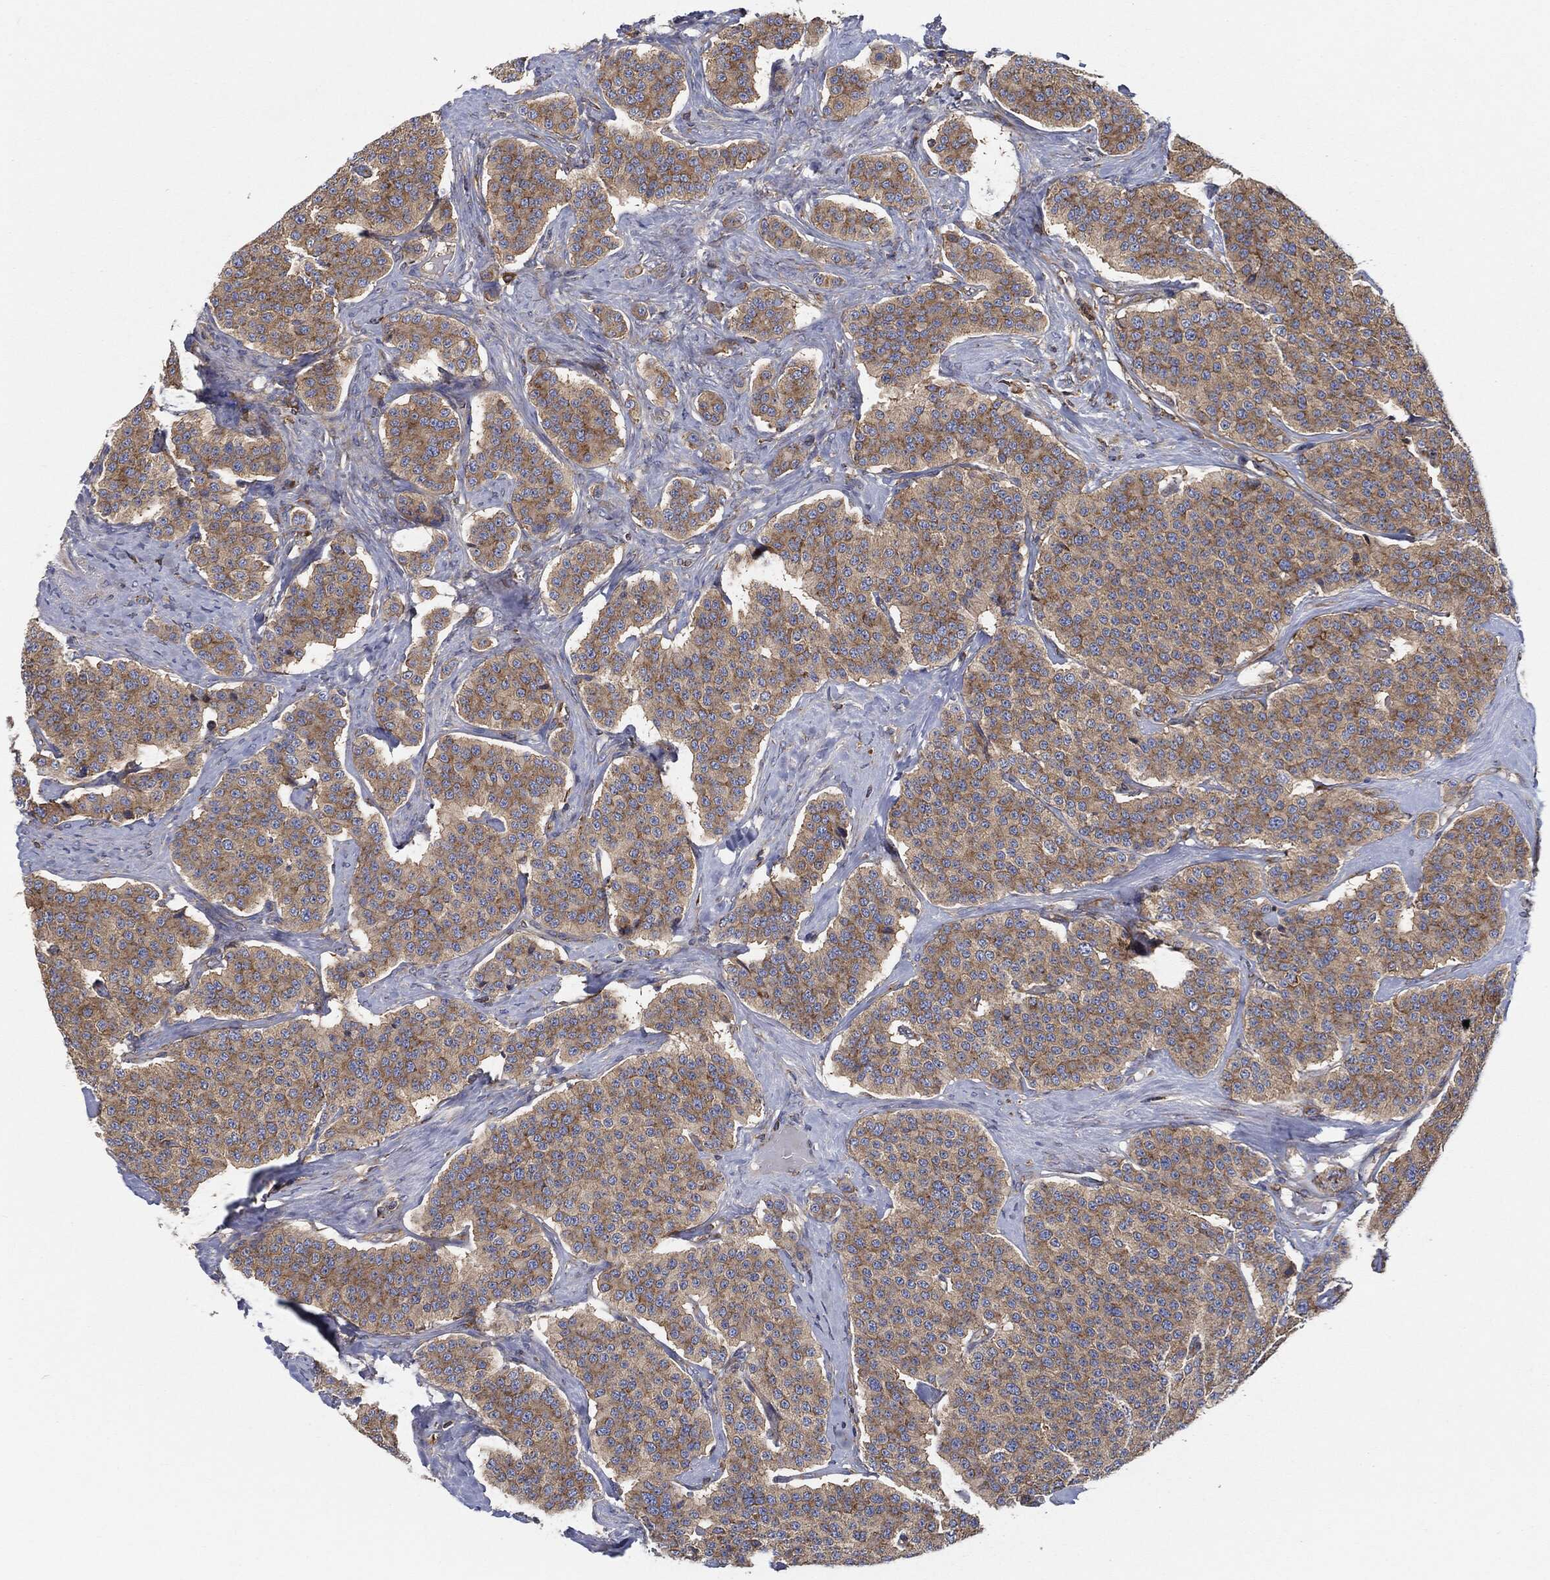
{"staining": {"intensity": "weak", "quantity": "25%-75%", "location": "cytoplasmic/membranous"}, "tissue": "carcinoid", "cell_type": "Tumor cells", "image_type": "cancer", "snomed": [{"axis": "morphology", "description": "Carcinoid, malignant, NOS"}, {"axis": "topography", "description": "Small intestine"}], "caption": "Immunohistochemical staining of human carcinoid displays low levels of weak cytoplasmic/membranous protein positivity in about 25%-75% of tumor cells.", "gene": "EIF2S2", "patient": {"sex": "female", "age": 58}}